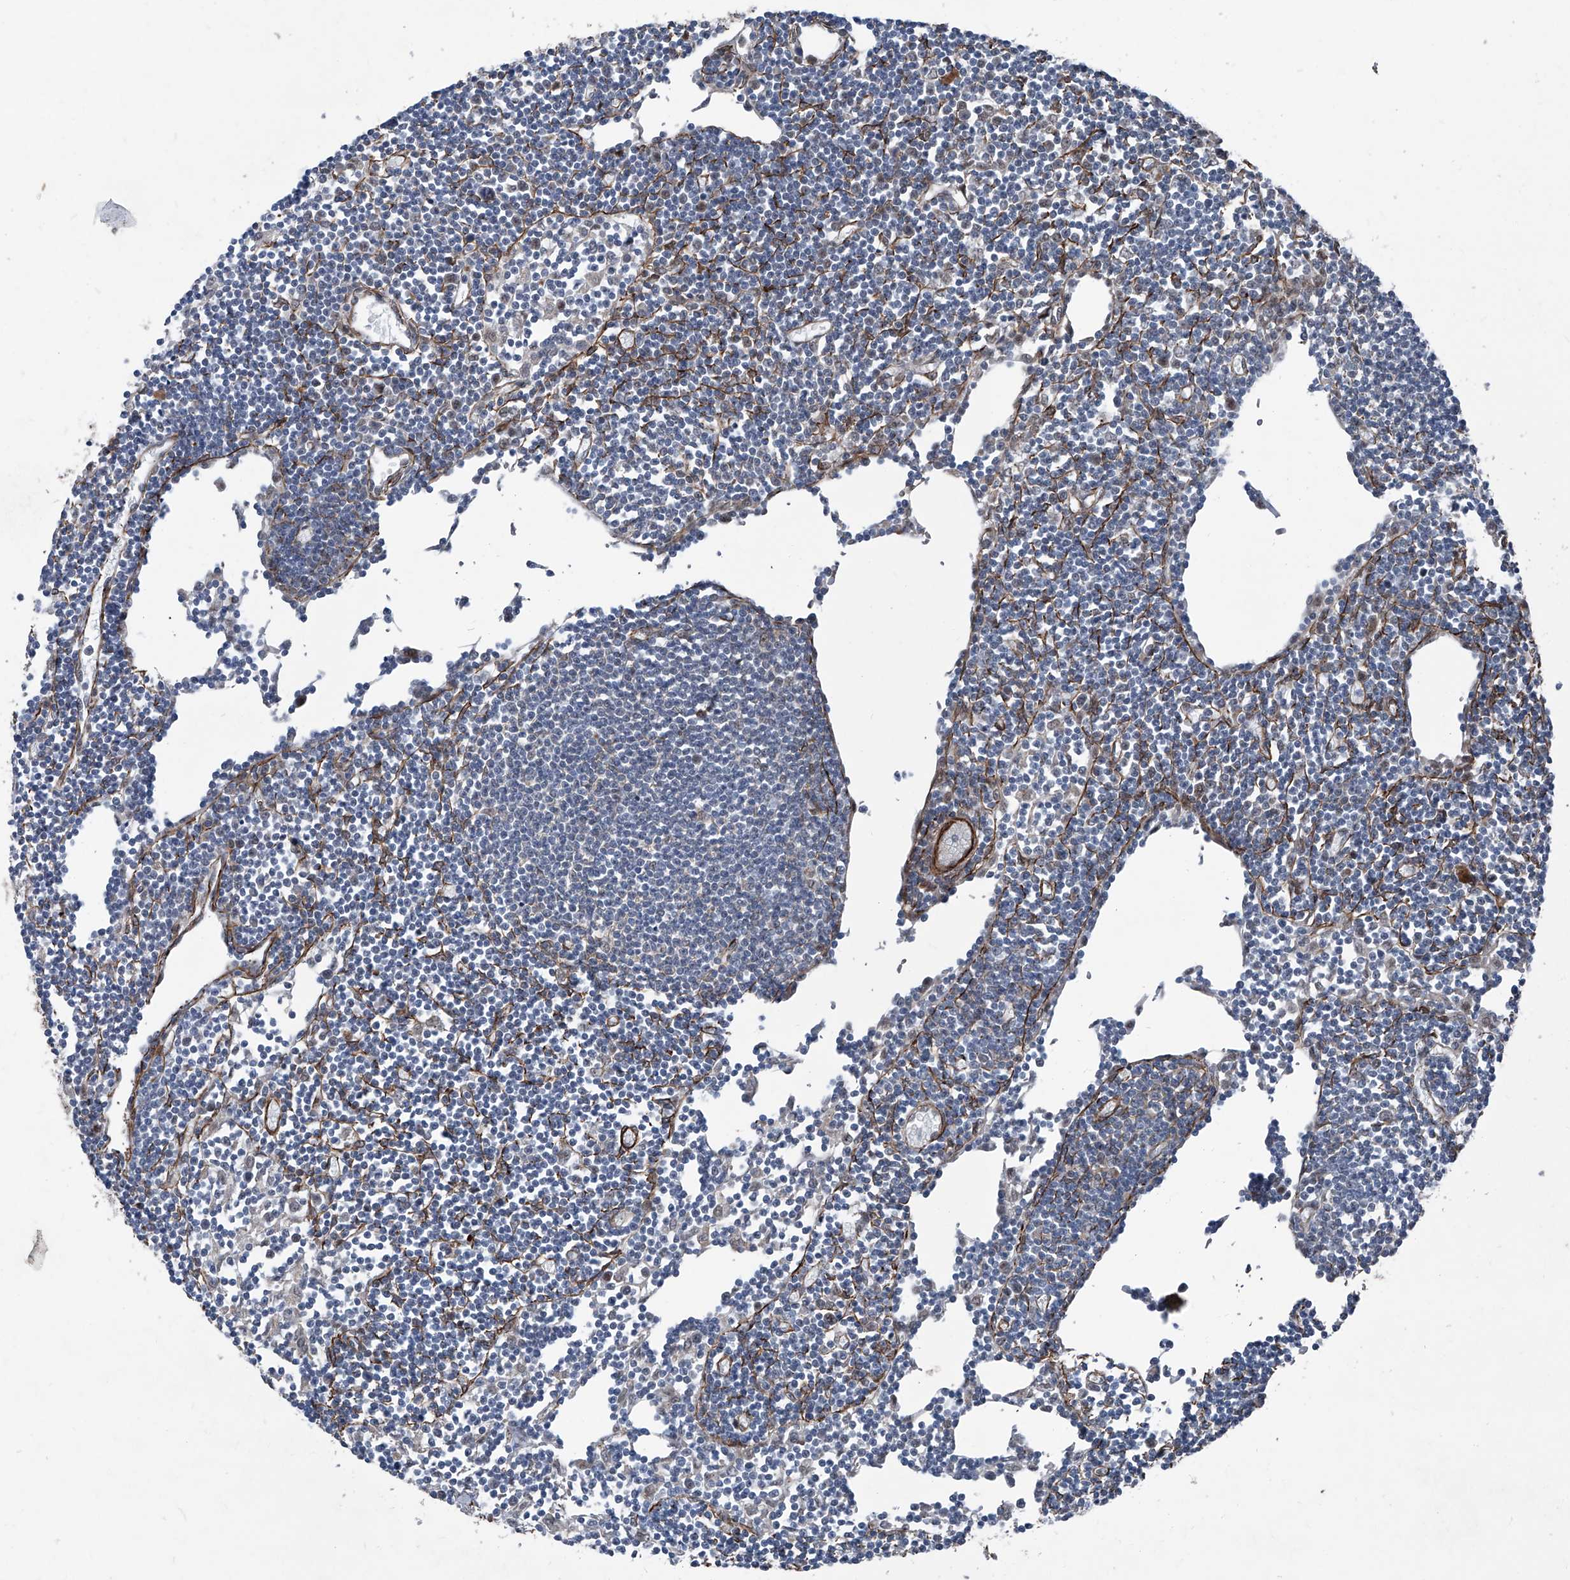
{"staining": {"intensity": "weak", "quantity": "<25%", "location": "cytoplasmic/membranous"}, "tissue": "lymph node", "cell_type": "Germinal center cells", "image_type": "normal", "snomed": [{"axis": "morphology", "description": "Normal tissue, NOS"}, {"axis": "topography", "description": "Lymph node"}], "caption": "Germinal center cells show no significant protein positivity in benign lymph node.", "gene": "COA7", "patient": {"sex": "female", "age": 11}}